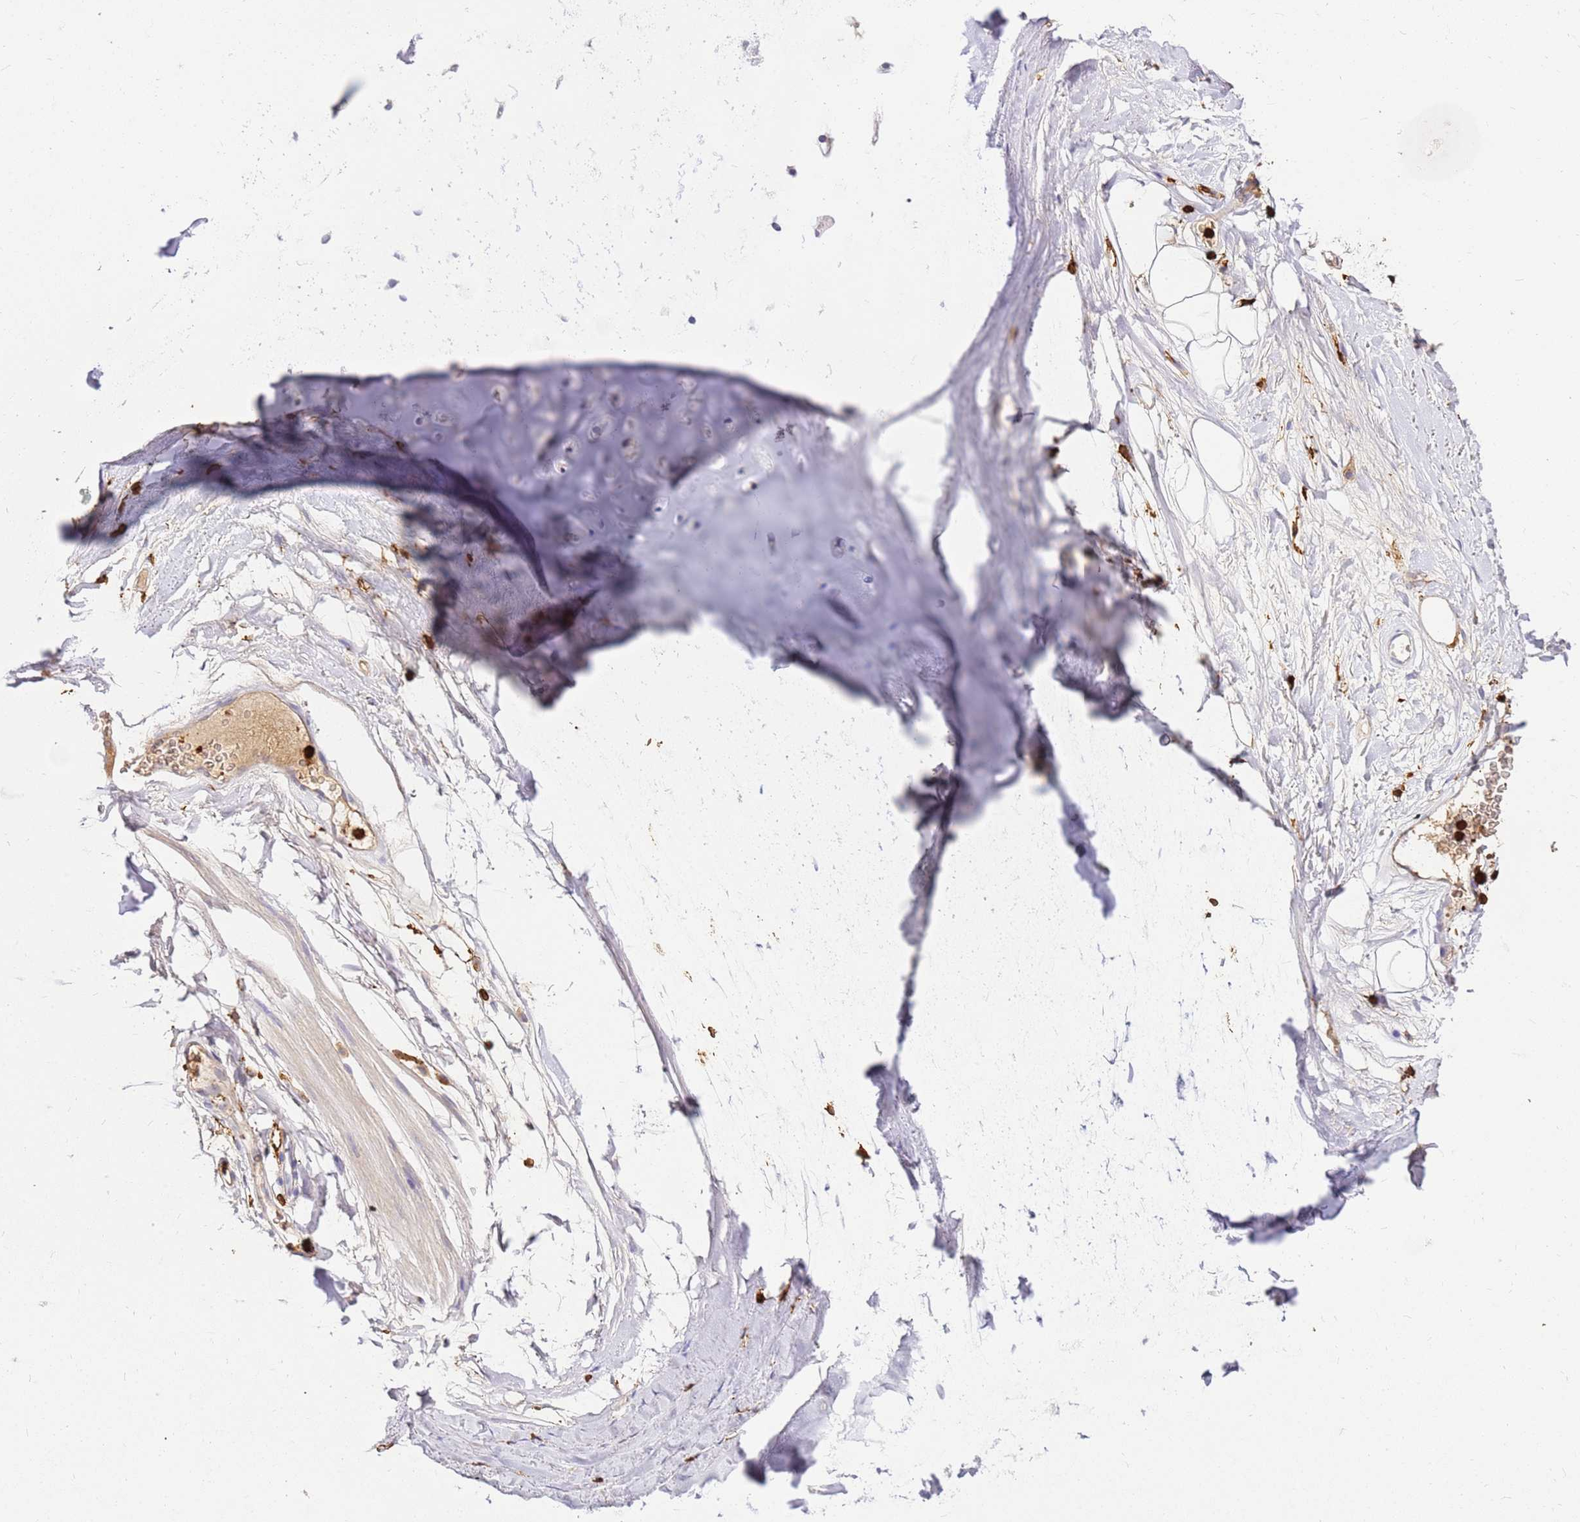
{"staining": {"intensity": "negative", "quantity": "none", "location": "none"}, "tissue": "adipose tissue", "cell_type": "Adipocytes", "image_type": "normal", "snomed": [{"axis": "morphology", "description": "Normal tissue, NOS"}, {"axis": "topography", "description": "Lymph node"}, {"axis": "topography", "description": "Bronchus"}], "caption": "This is an immunohistochemistry (IHC) histopathology image of benign adipose tissue. There is no staining in adipocytes.", "gene": "CORO1A", "patient": {"sex": "male", "age": 63}}